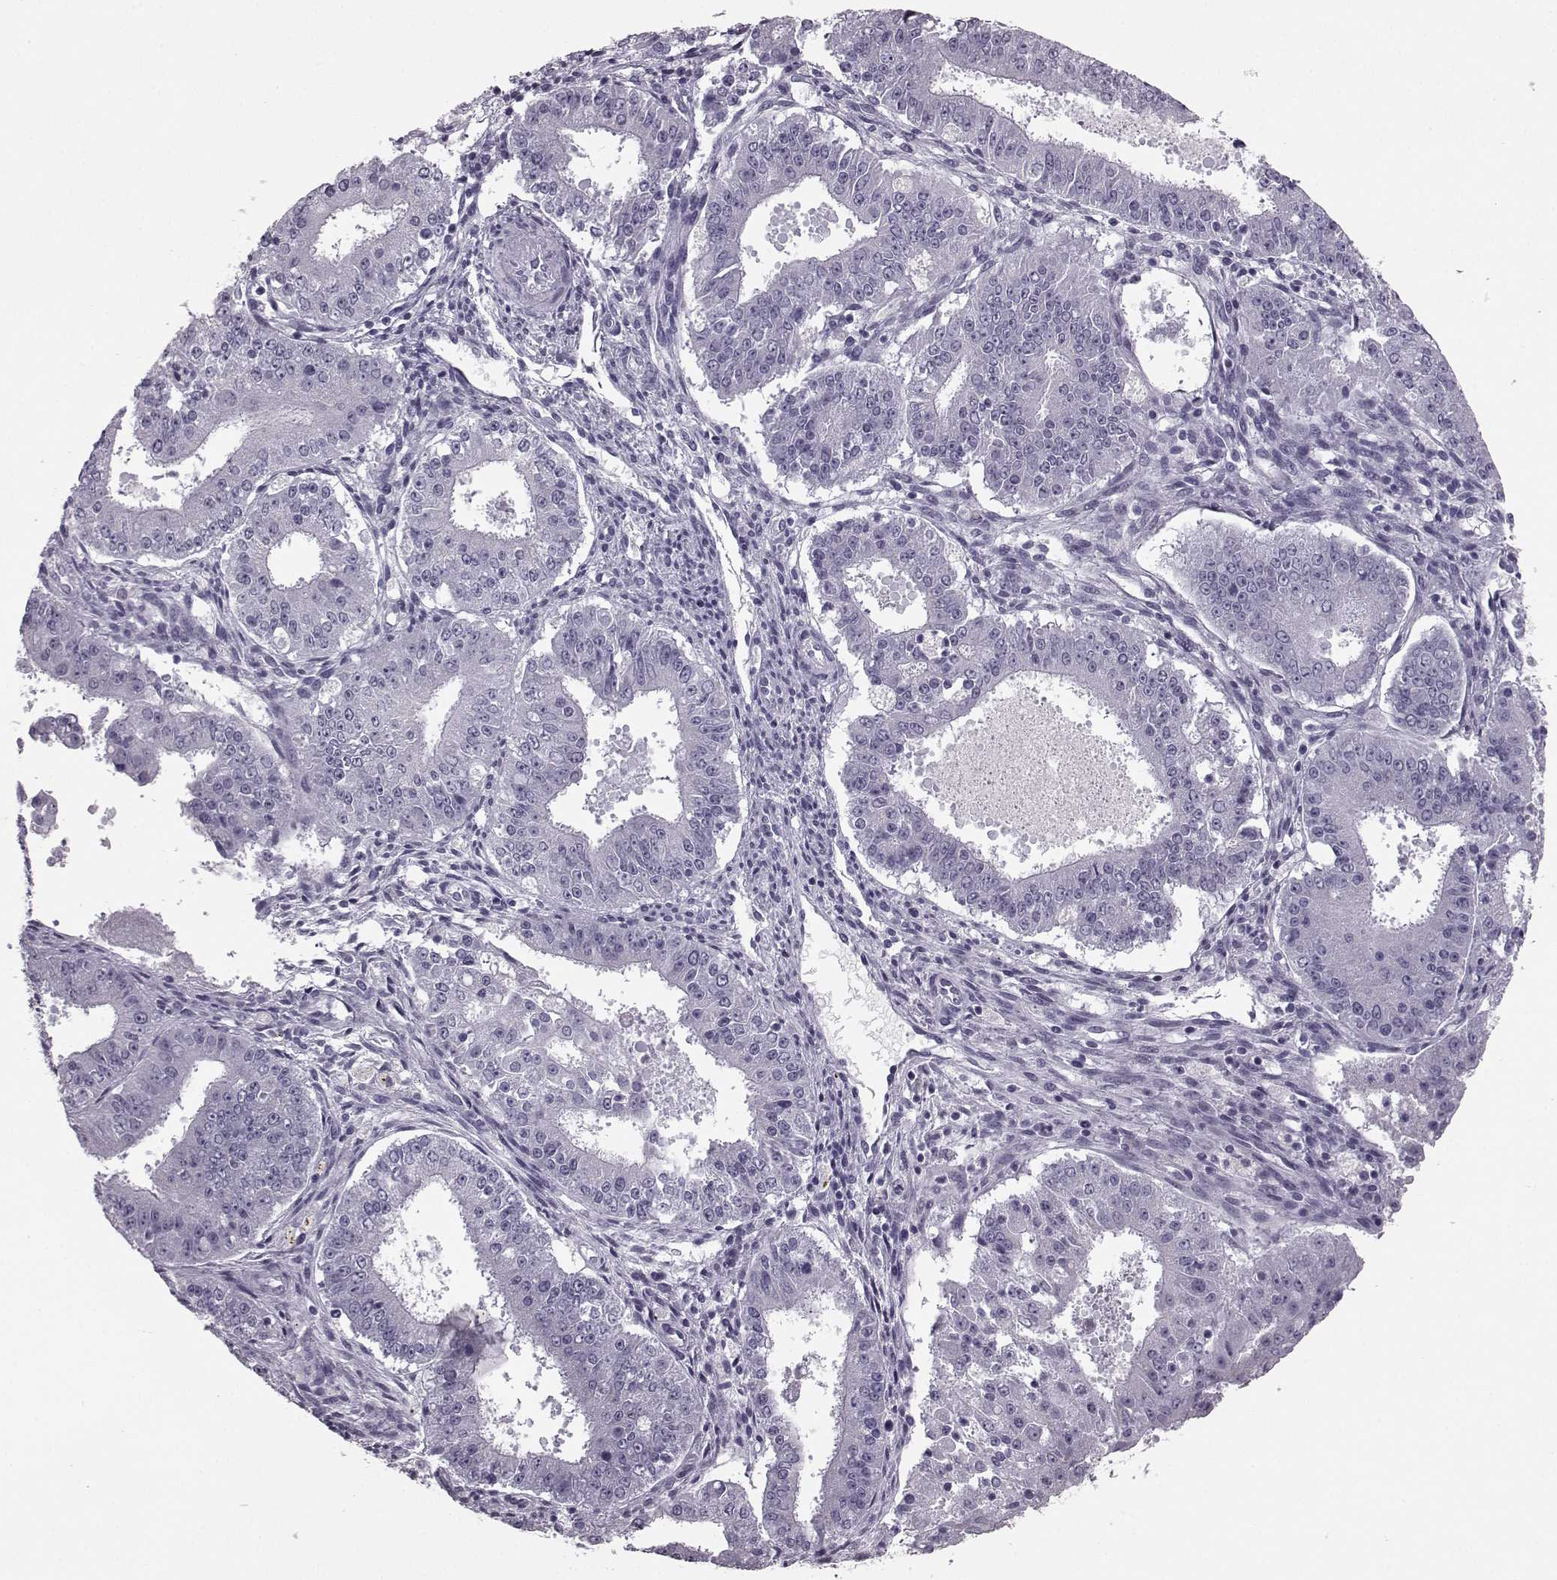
{"staining": {"intensity": "negative", "quantity": "none", "location": "none"}, "tissue": "ovarian cancer", "cell_type": "Tumor cells", "image_type": "cancer", "snomed": [{"axis": "morphology", "description": "Carcinoma, endometroid"}, {"axis": "topography", "description": "Ovary"}], "caption": "Tumor cells are negative for brown protein staining in ovarian endometroid carcinoma. (Brightfield microscopy of DAB (3,3'-diaminobenzidine) immunohistochemistry at high magnification).", "gene": "JSRP1", "patient": {"sex": "female", "age": 42}}